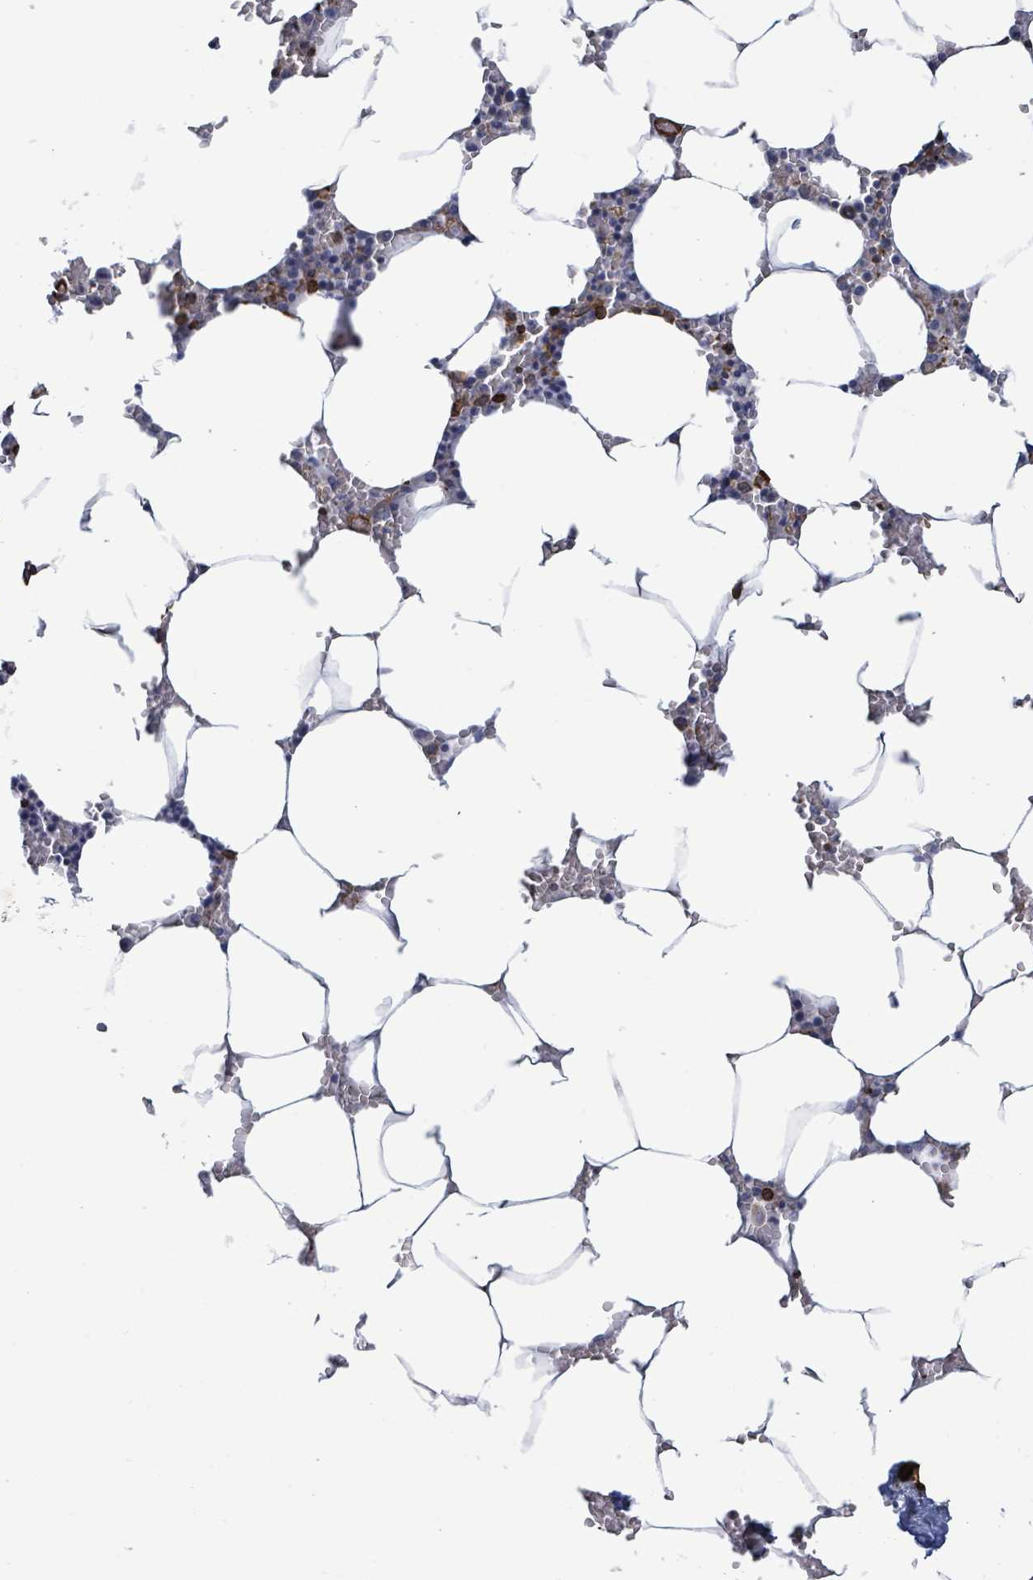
{"staining": {"intensity": "strong", "quantity": "<25%", "location": "cytoplasmic/membranous"}, "tissue": "bone marrow", "cell_type": "Hematopoietic cells", "image_type": "normal", "snomed": [{"axis": "morphology", "description": "Normal tissue, NOS"}, {"axis": "topography", "description": "Bone marrow"}], "caption": "Immunohistochemistry (IHC) of normal human bone marrow shows medium levels of strong cytoplasmic/membranous staining in about <25% of hematopoietic cells.", "gene": "PRKRIP1", "patient": {"sex": "male", "age": 70}}